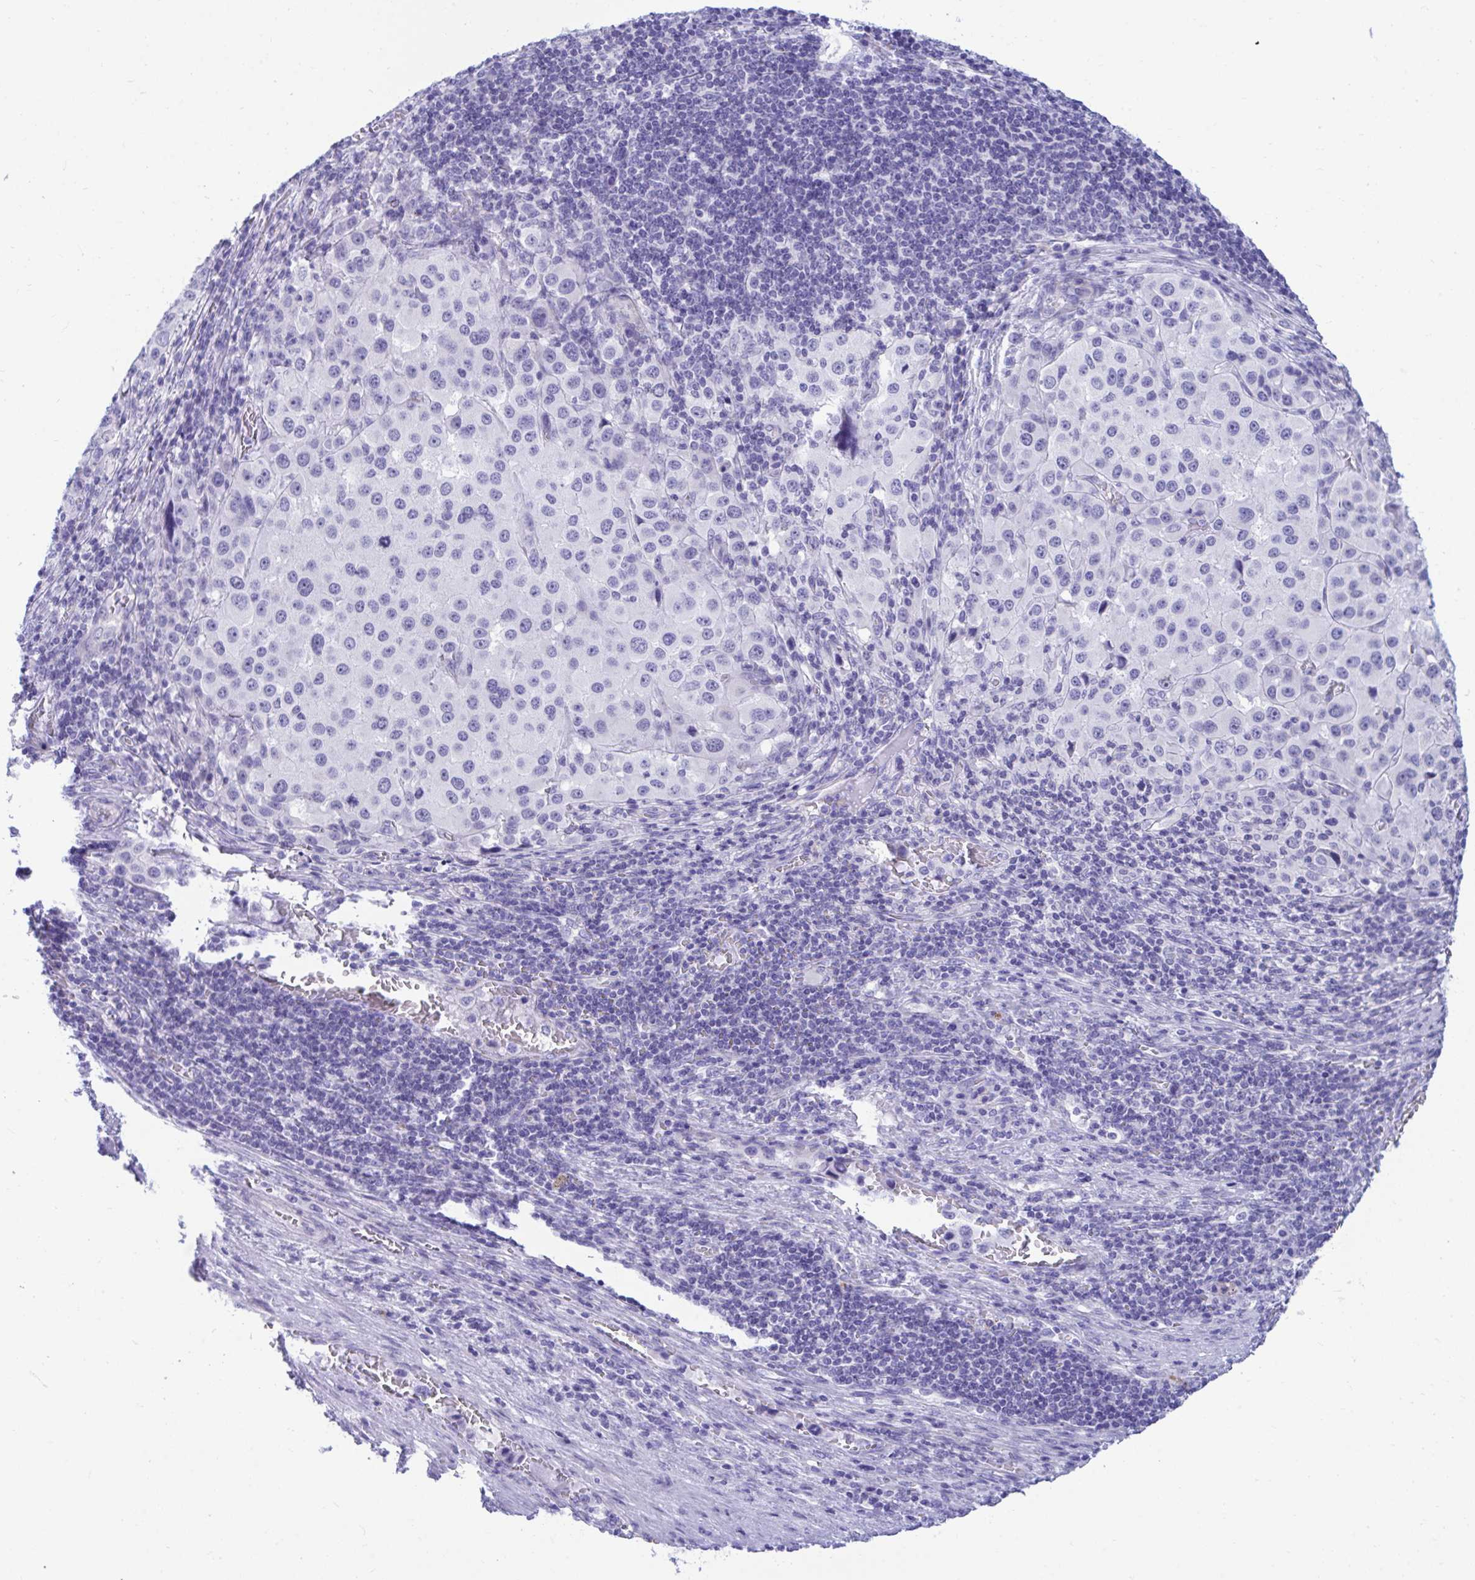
{"staining": {"intensity": "negative", "quantity": "none", "location": "none"}, "tissue": "melanoma", "cell_type": "Tumor cells", "image_type": "cancer", "snomed": [{"axis": "morphology", "description": "Malignant melanoma, Metastatic site"}, {"axis": "topography", "description": "Lymph node"}], "caption": "Tumor cells show no significant expression in melanoma.", "gene": "SHISA8", "patient": {"sex": "female", "age": 65}}